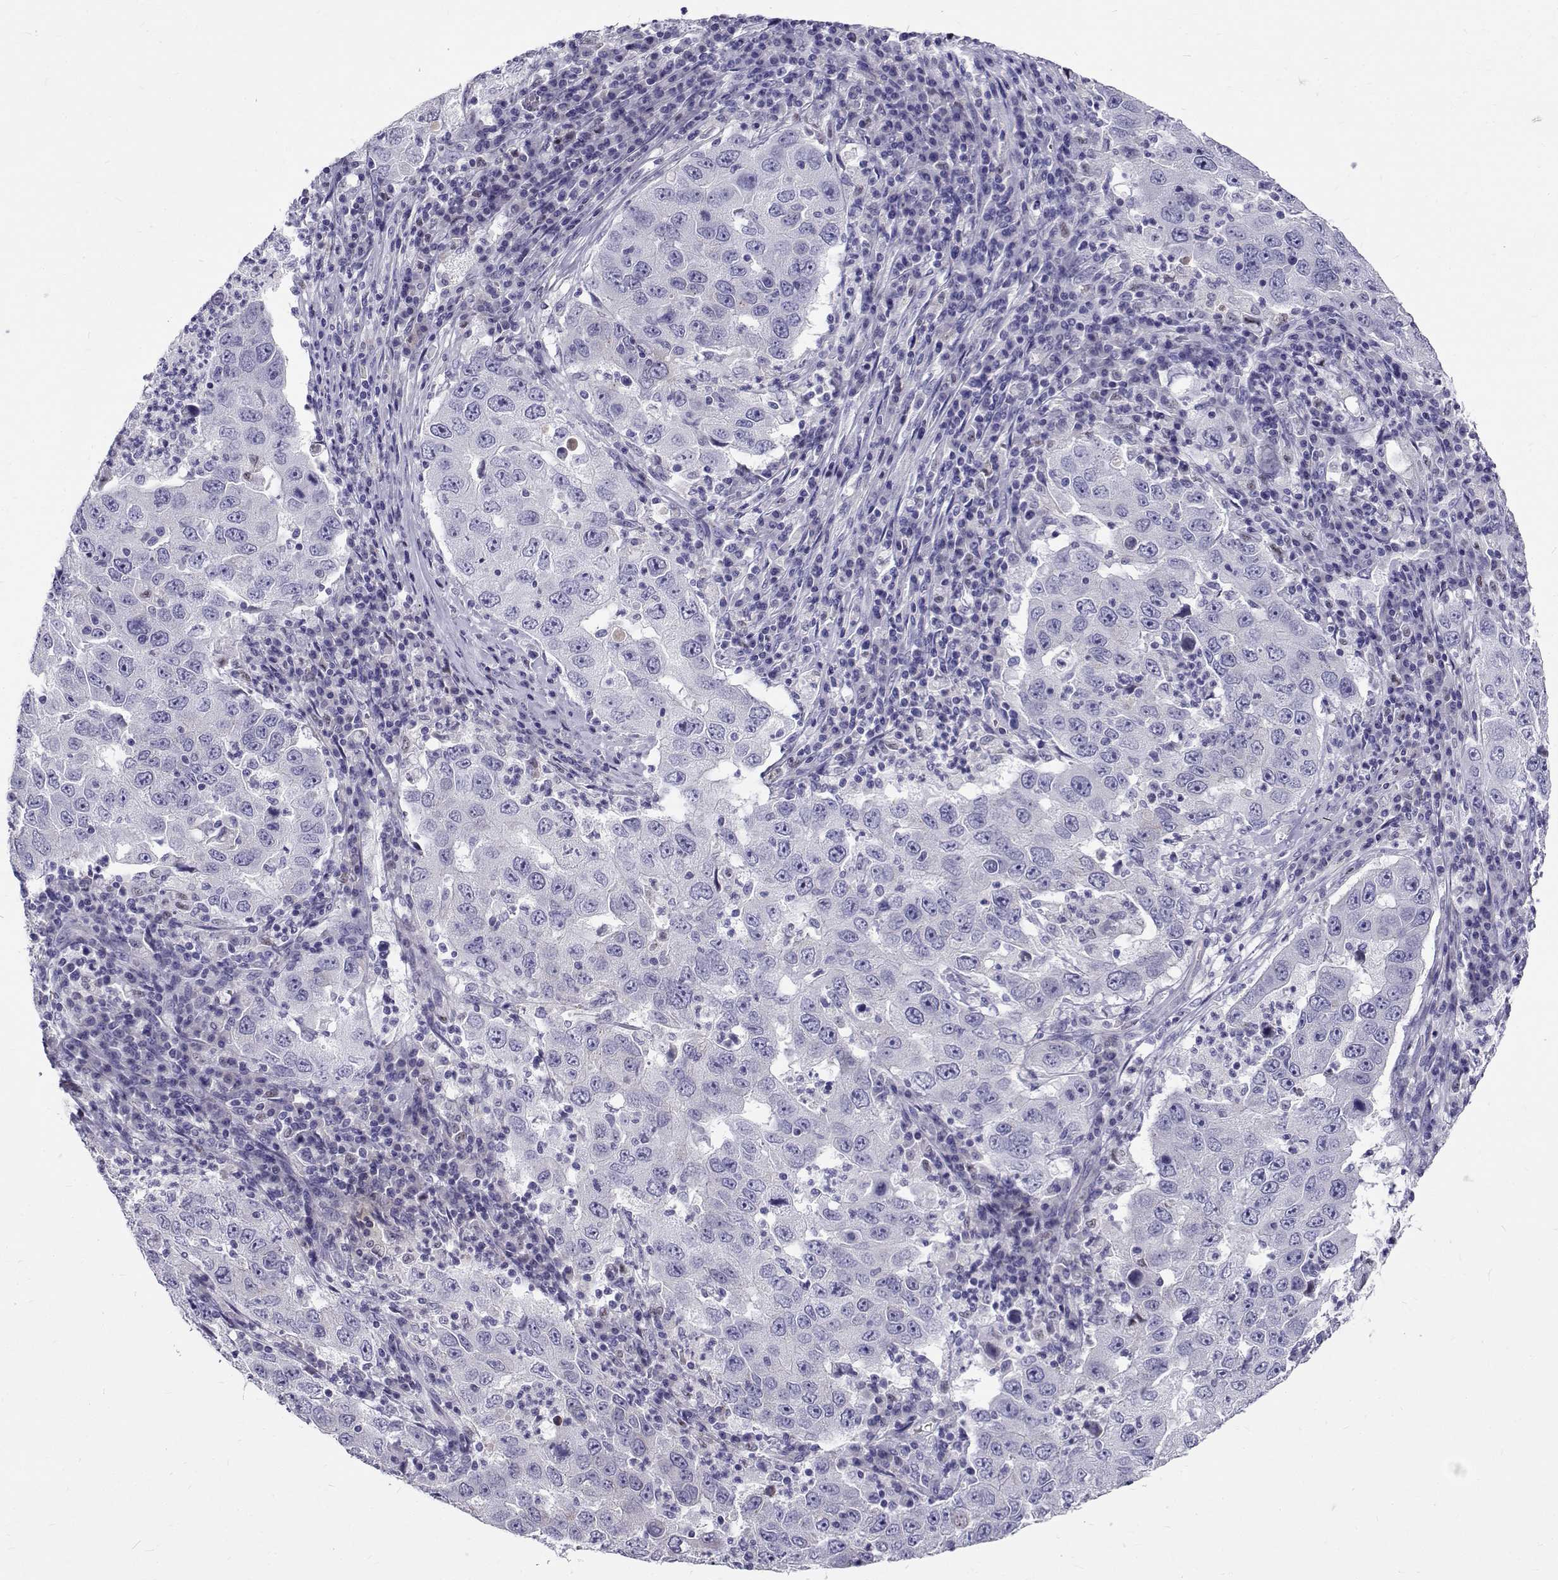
{"staining": {"intensity": "negative", "quantity": "none", "location": "none"}, "tissue": "lung cancer", "cell_type": "Tumor cells", "image_type": "cancer", "snomed": [{"axis": "morphology", "description": "Adenocarcinoma, NOS"}, {"axis": "topography", "description": "Lung"}], "caption": "Tumor cells show no significant protein expression in adenocarcinoma (lung).", "gene": "IGSF1", "patient": {"sex": "male", "age": 73}}